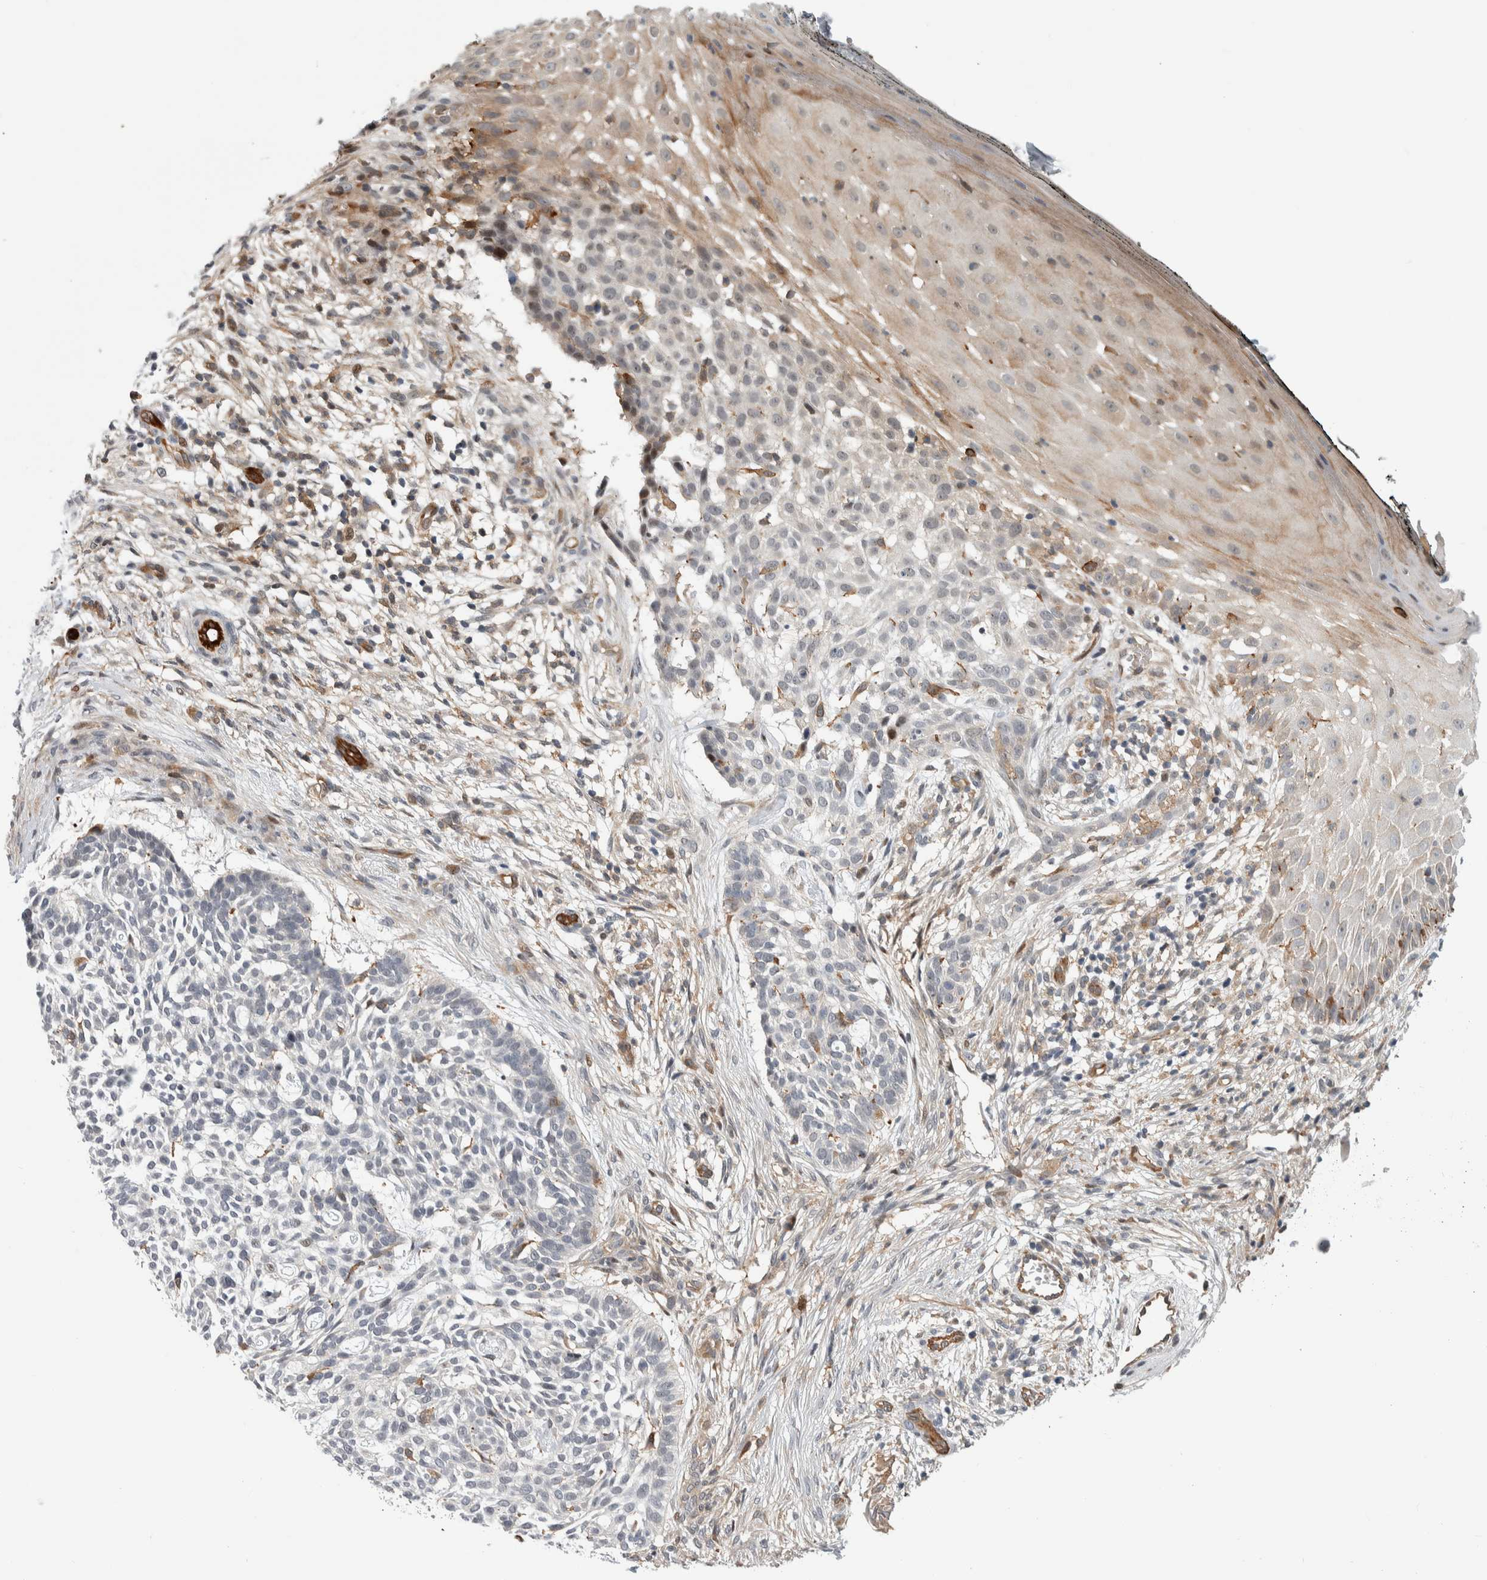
{"staining": {"intensity": "negative", "quantity": "none", "location": "none"}, "tissue": "skin cancer", "cell_type": "Tumor cells", "image_type": "cancer", "snomed": [{"axis": "morphology", "description": "Basal cell carcinoma"}, {"axis": "topography", "description": "Skin"}], "caption": "The image reveals no significant staining in tumor cells of skin cancer.", "gene": "MSL1", "patient": {"sex": "female", "age": 64}}